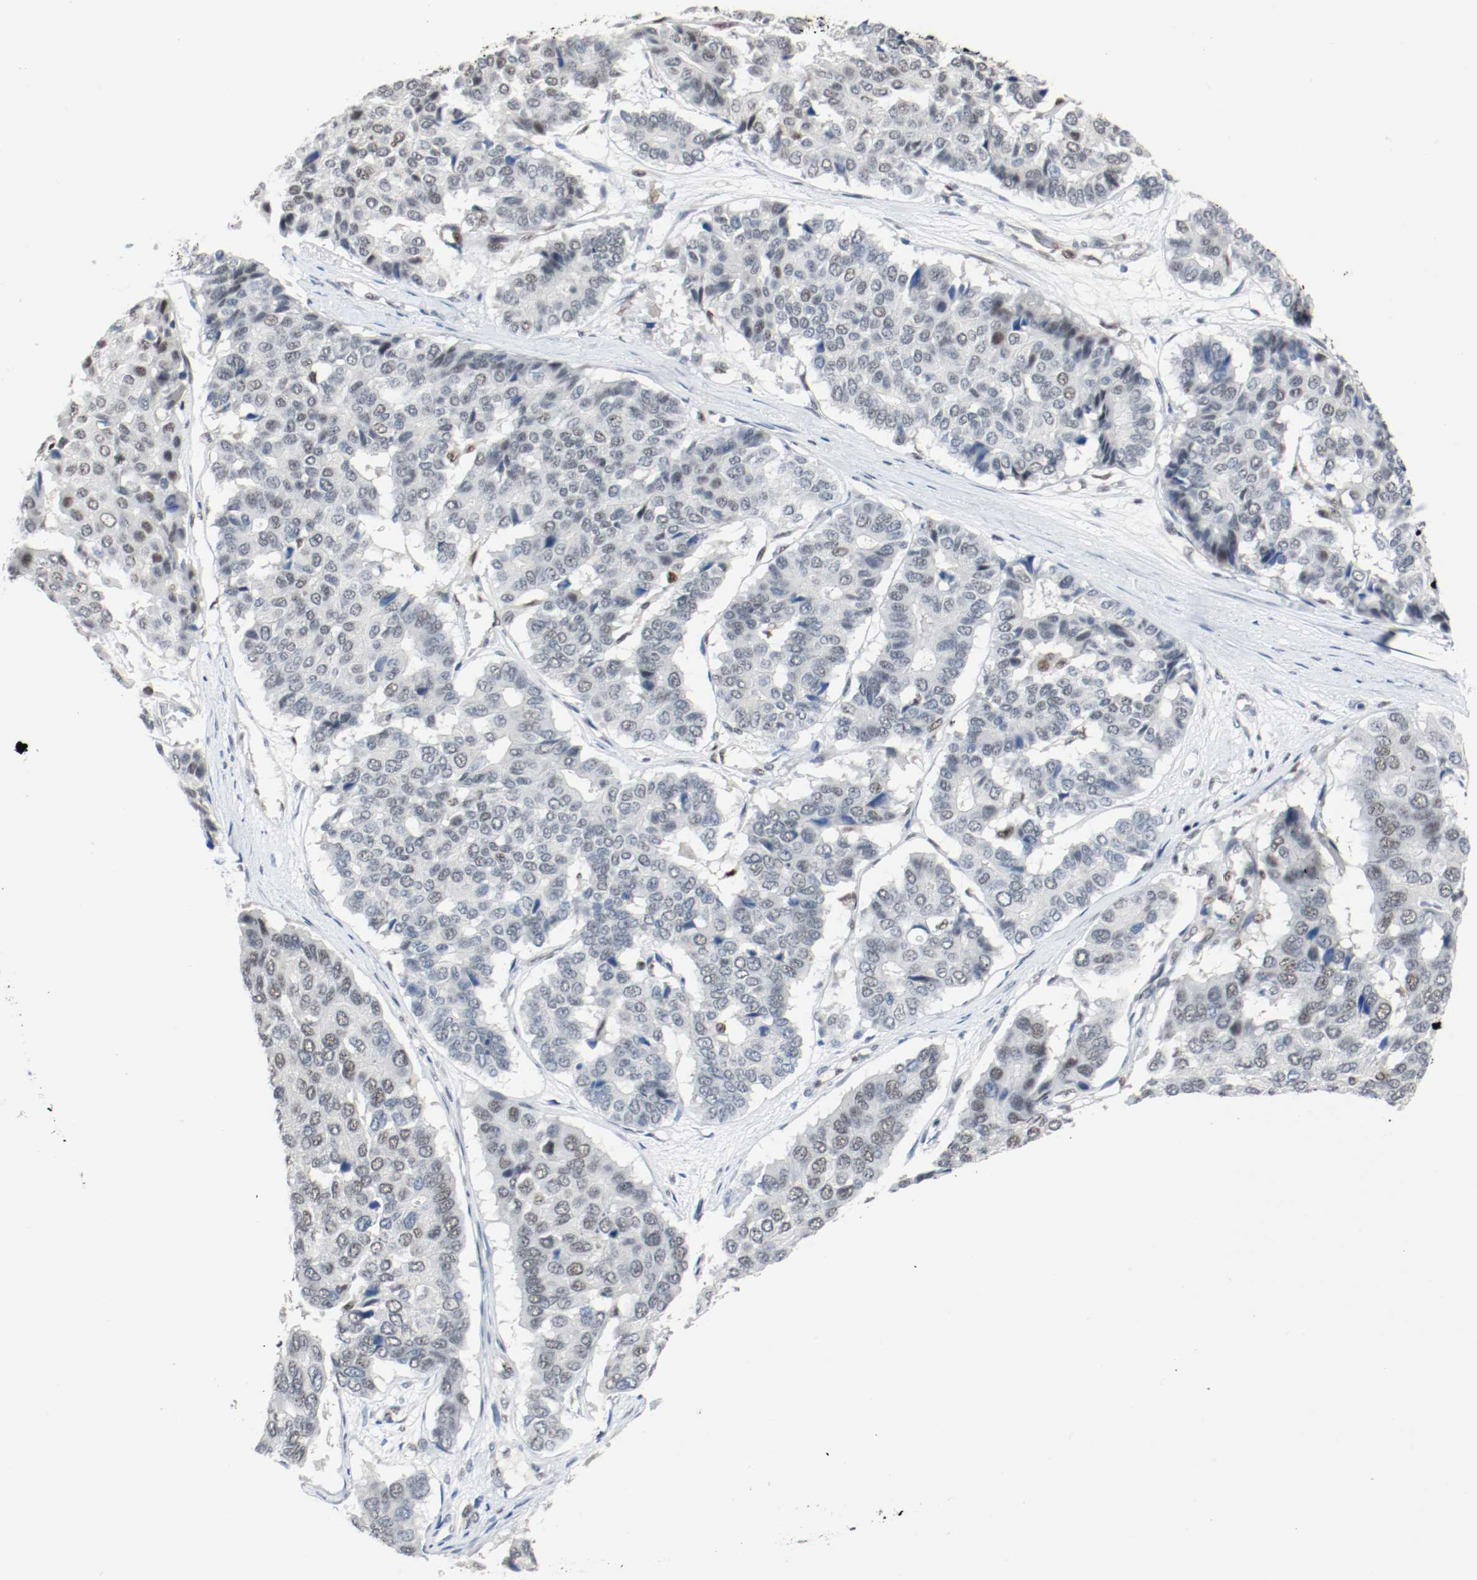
{"staining": {"intensity": "weak", "quantity": "<25%", "location": "nuclear"}, "tissue": "pancreatic cancer", "cell_type": "Tumor cells", "image_type": "cancer", "snomed": [{"axis": "morphology", "description": "Adenocarcinoma, NOS"}, {"axis": "topography", "description": "Pancreas"}], "caption": "DAB (3,3'-diaminobenzidine) immunohistochemical staining of pancreatic cancer displays no significant positivity in tumor cells.", "gene": "ASH1L", "patient": {"sex": "male", "age": 50}}